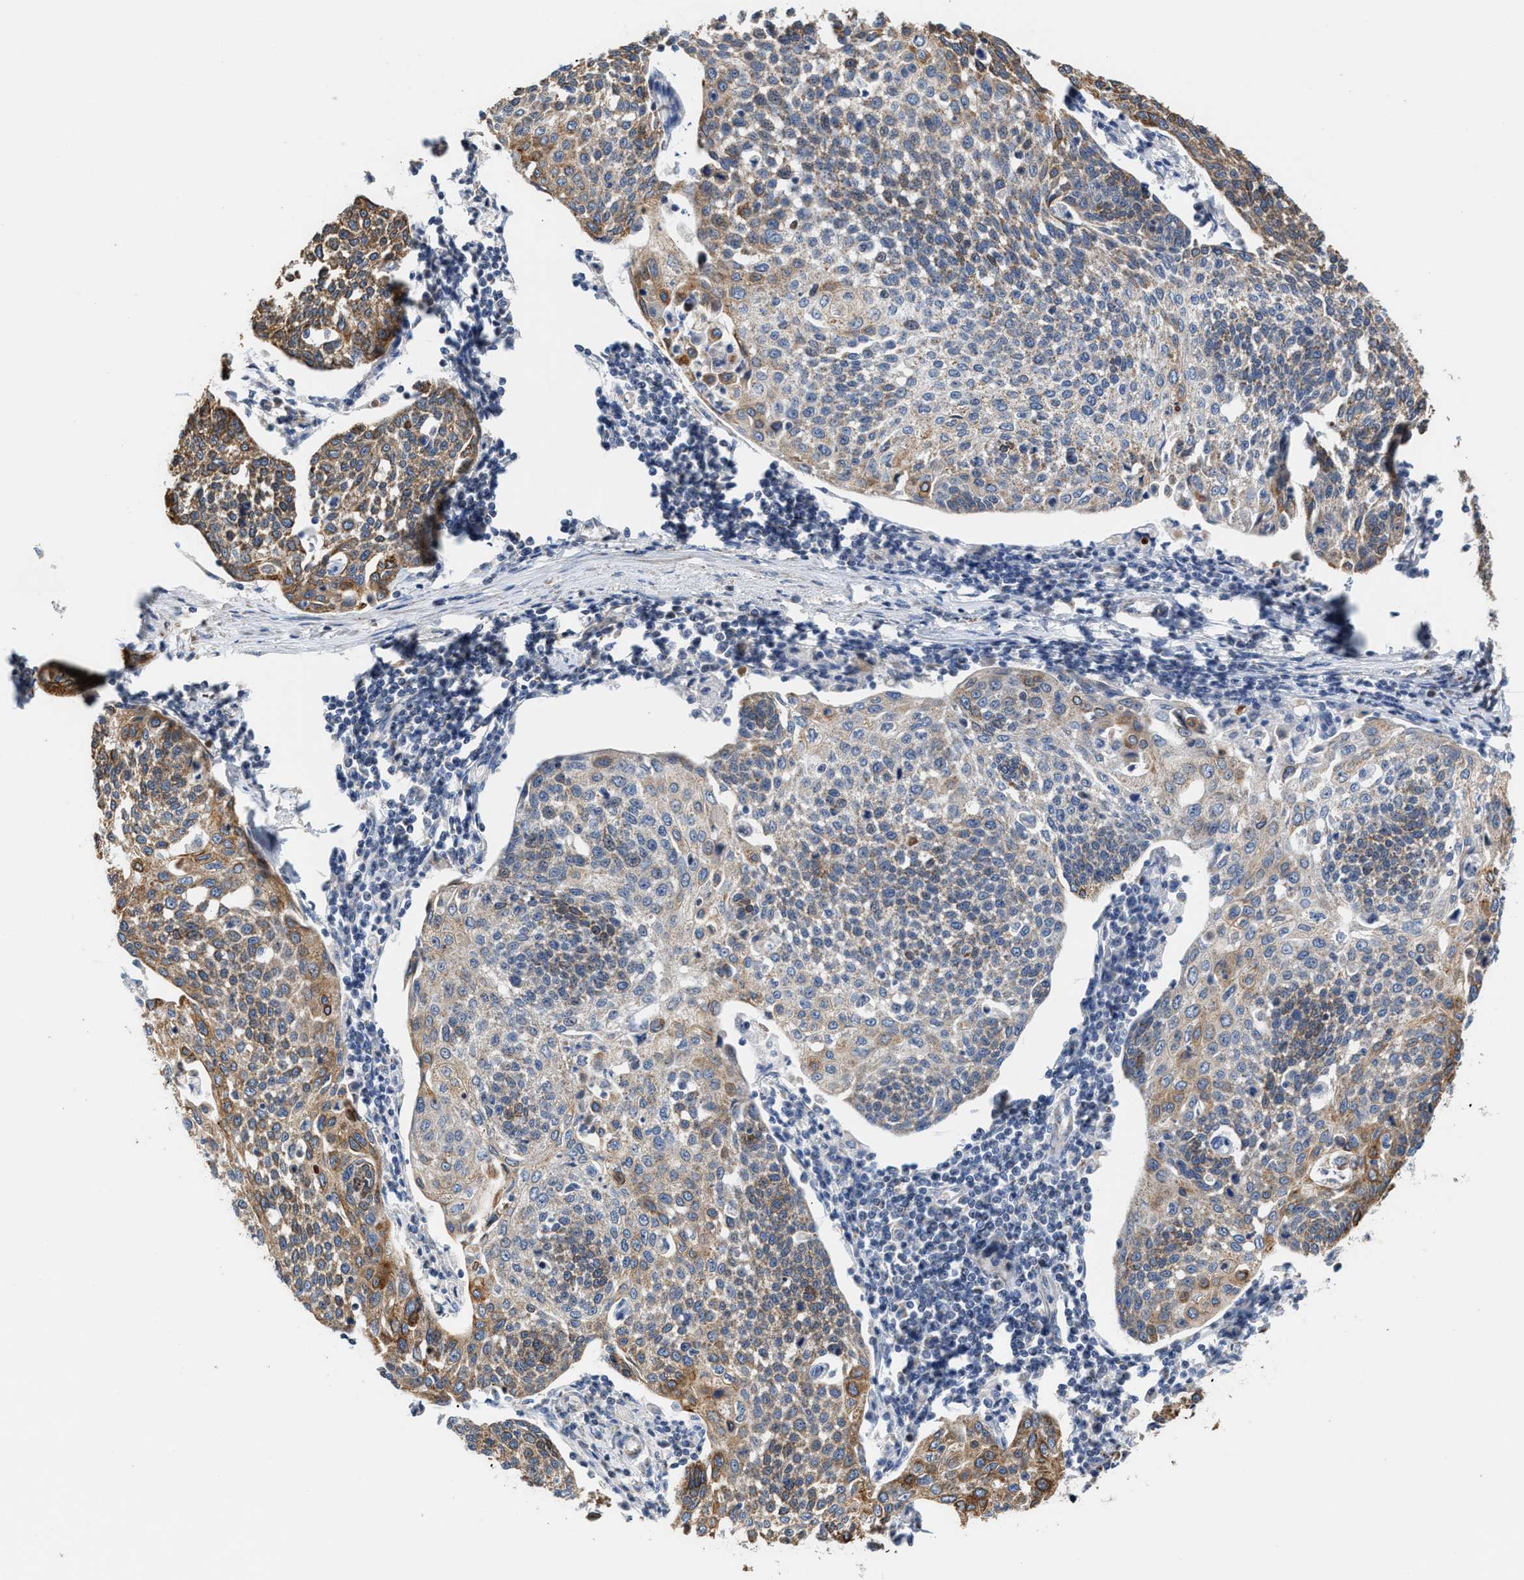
{"staining": {"intensity": "moderate", "quantity": ">75%", "location": "cytoplasmic/membranous"}, "tissue": "cervical cancer", "cell_type": "Tumor cells", "image_type": "cancer", "snomed": [{"axis": "morphology", "description": "Squamous cell carcinoma, NOS"}, {"axis": "topography", "description": "Cervix"}], "caption": "Immunohistochemical staining of human squamous cell carcinoma (cervical) demonstrates medium levels of moderate cytoplasmic/membranous protein expression in approximately >75% of tumor cells. Nuclei are stained in blue.", "gene": "JAG1", "patient": {"sex": "female", "age": 34}}